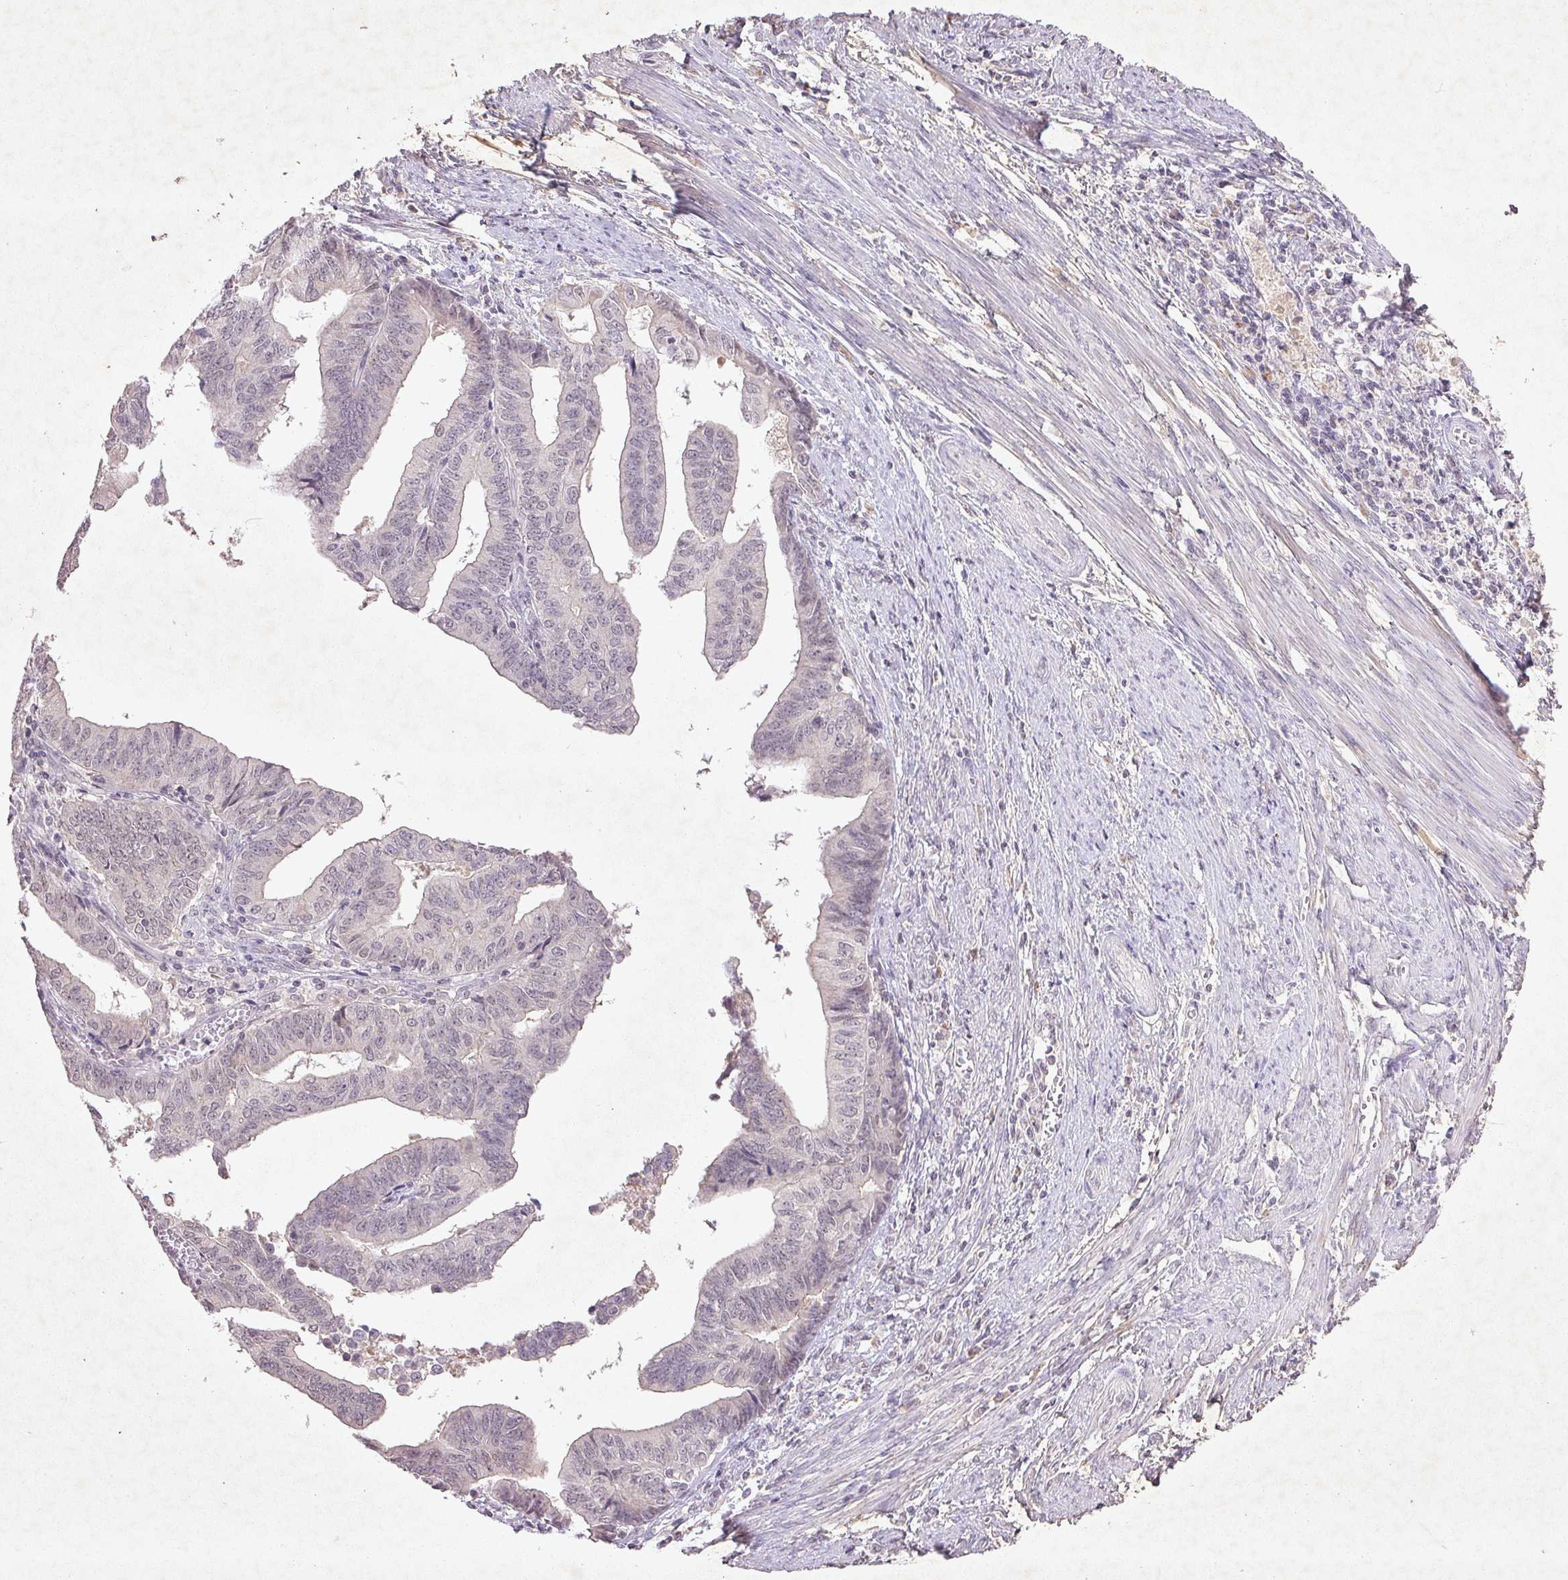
{"staining": {"intensity": "negative", "quantity": "none", "location": "none"}, "tissue": "endometrial cancer", "cell_type": "Tumor cells", "image_type": "cancer", "snomed": [{"axis": "morphology", "description": "Adenocarcinoma, NOS"}, {"axis": "topography", "description": "Endometrium"}], "caption": "The photomicrograph exhibits no staining of tumor cells in endometrial cancer.", "gene": "FAM168B", "patient": {"sex": "female", "age": 65}}